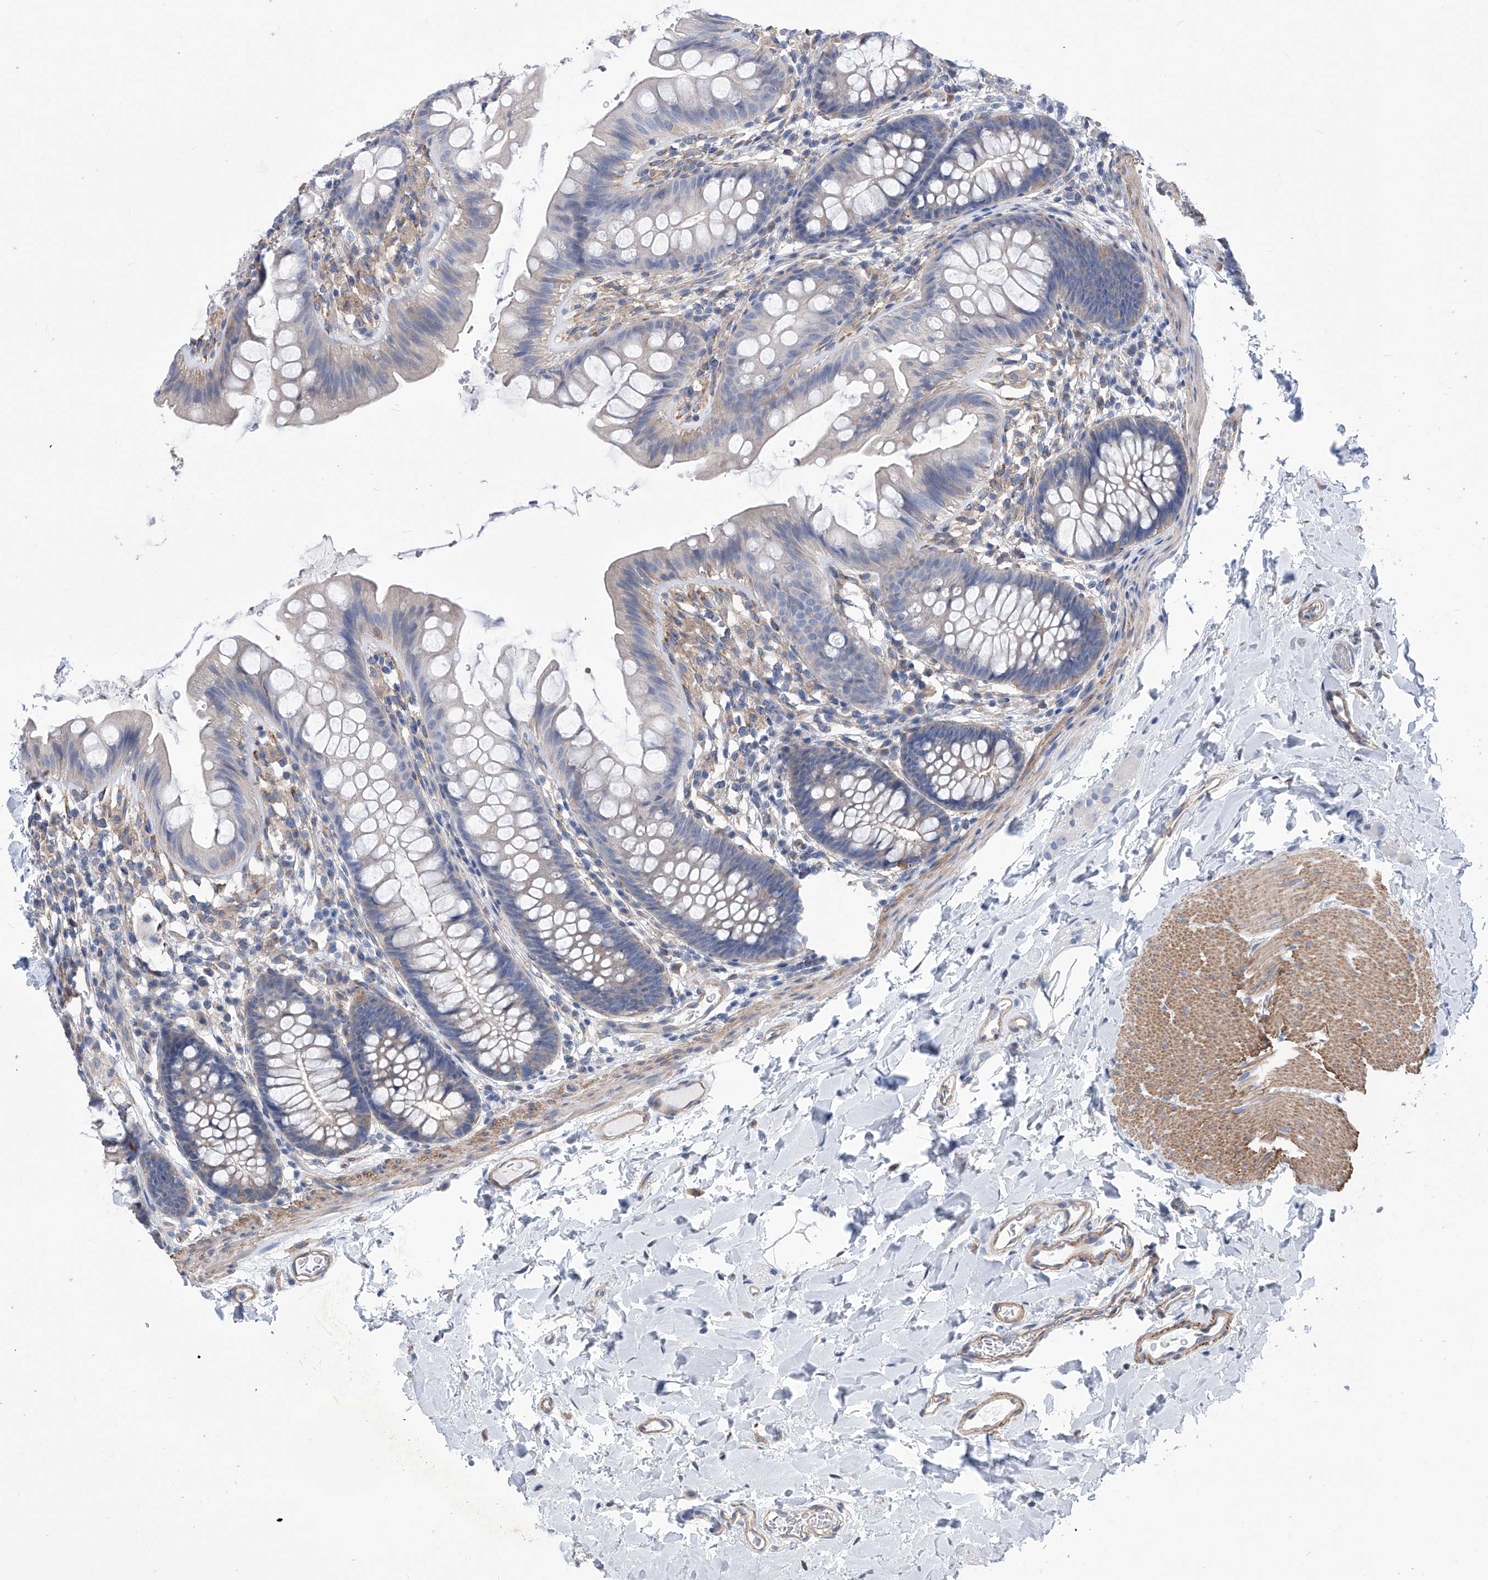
{"staining": {"intensity": "moderate", "quantity": ">75%", "location": "cytoplasmic/membranous"}, "tissue": "colon", "cell_type": "Endothelial cells", "image_type": "normal", "snomed": [{"axis": "morphology", "description": "Normal tissue, NOS"}, {"axis": "topography", "description": "Colon"}], "caption": "A histopathology image of human colon stained for a protein exhibits moderate cytoplasmic/membranous brown staining in endothelial cells. The protein is shown in brown color, while the nuclei are stained blue.", "gene": "SMS", "patient": {"sex": "female", "age": 62}}